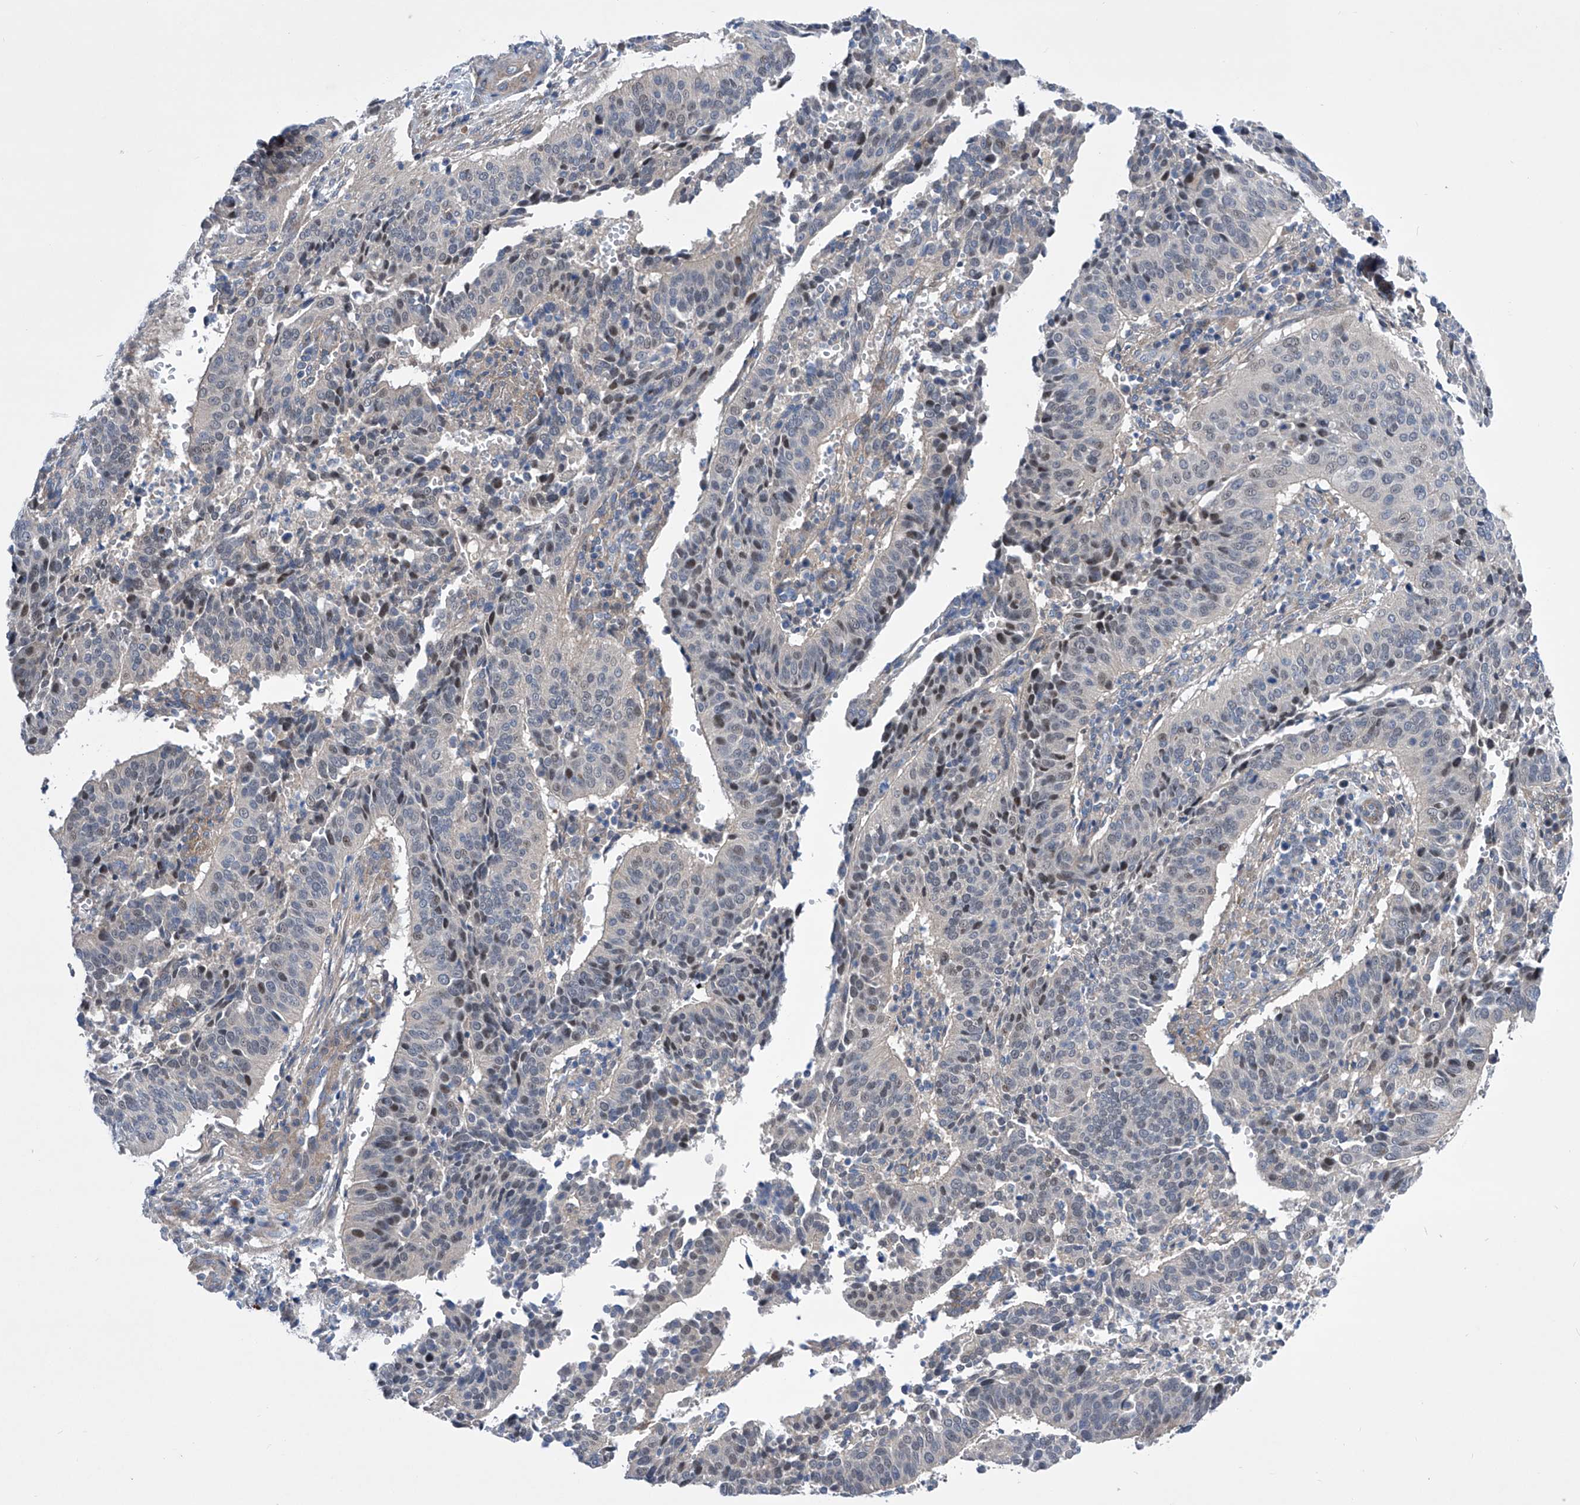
{"staining": {"intensity": "negative", "quantity": "none", "location": "none"}, "tissue": "cervical cancer", "cell_type": "Tumor cells", "image_type": "cancer", "snomed": [{"axis": "morphology", "description": "Normal tissue, NOS"}, {"axis": "morphology", "description": "Squamous cell carcinoma, NOS"}, {"axis": "topography", "description": "Cervix"}], "caption": "High power microscopy image of an IHC micrograph of cervical cancer, revealing no significant staining in tumor cells. The staining is performed using DAB (3,3'-diaminobenzidine) brown chromogen with nuclei counter-stained in using hematoxylin.", "gene": "SRBD1", "patient": {"sex": "female", "age": 39}}